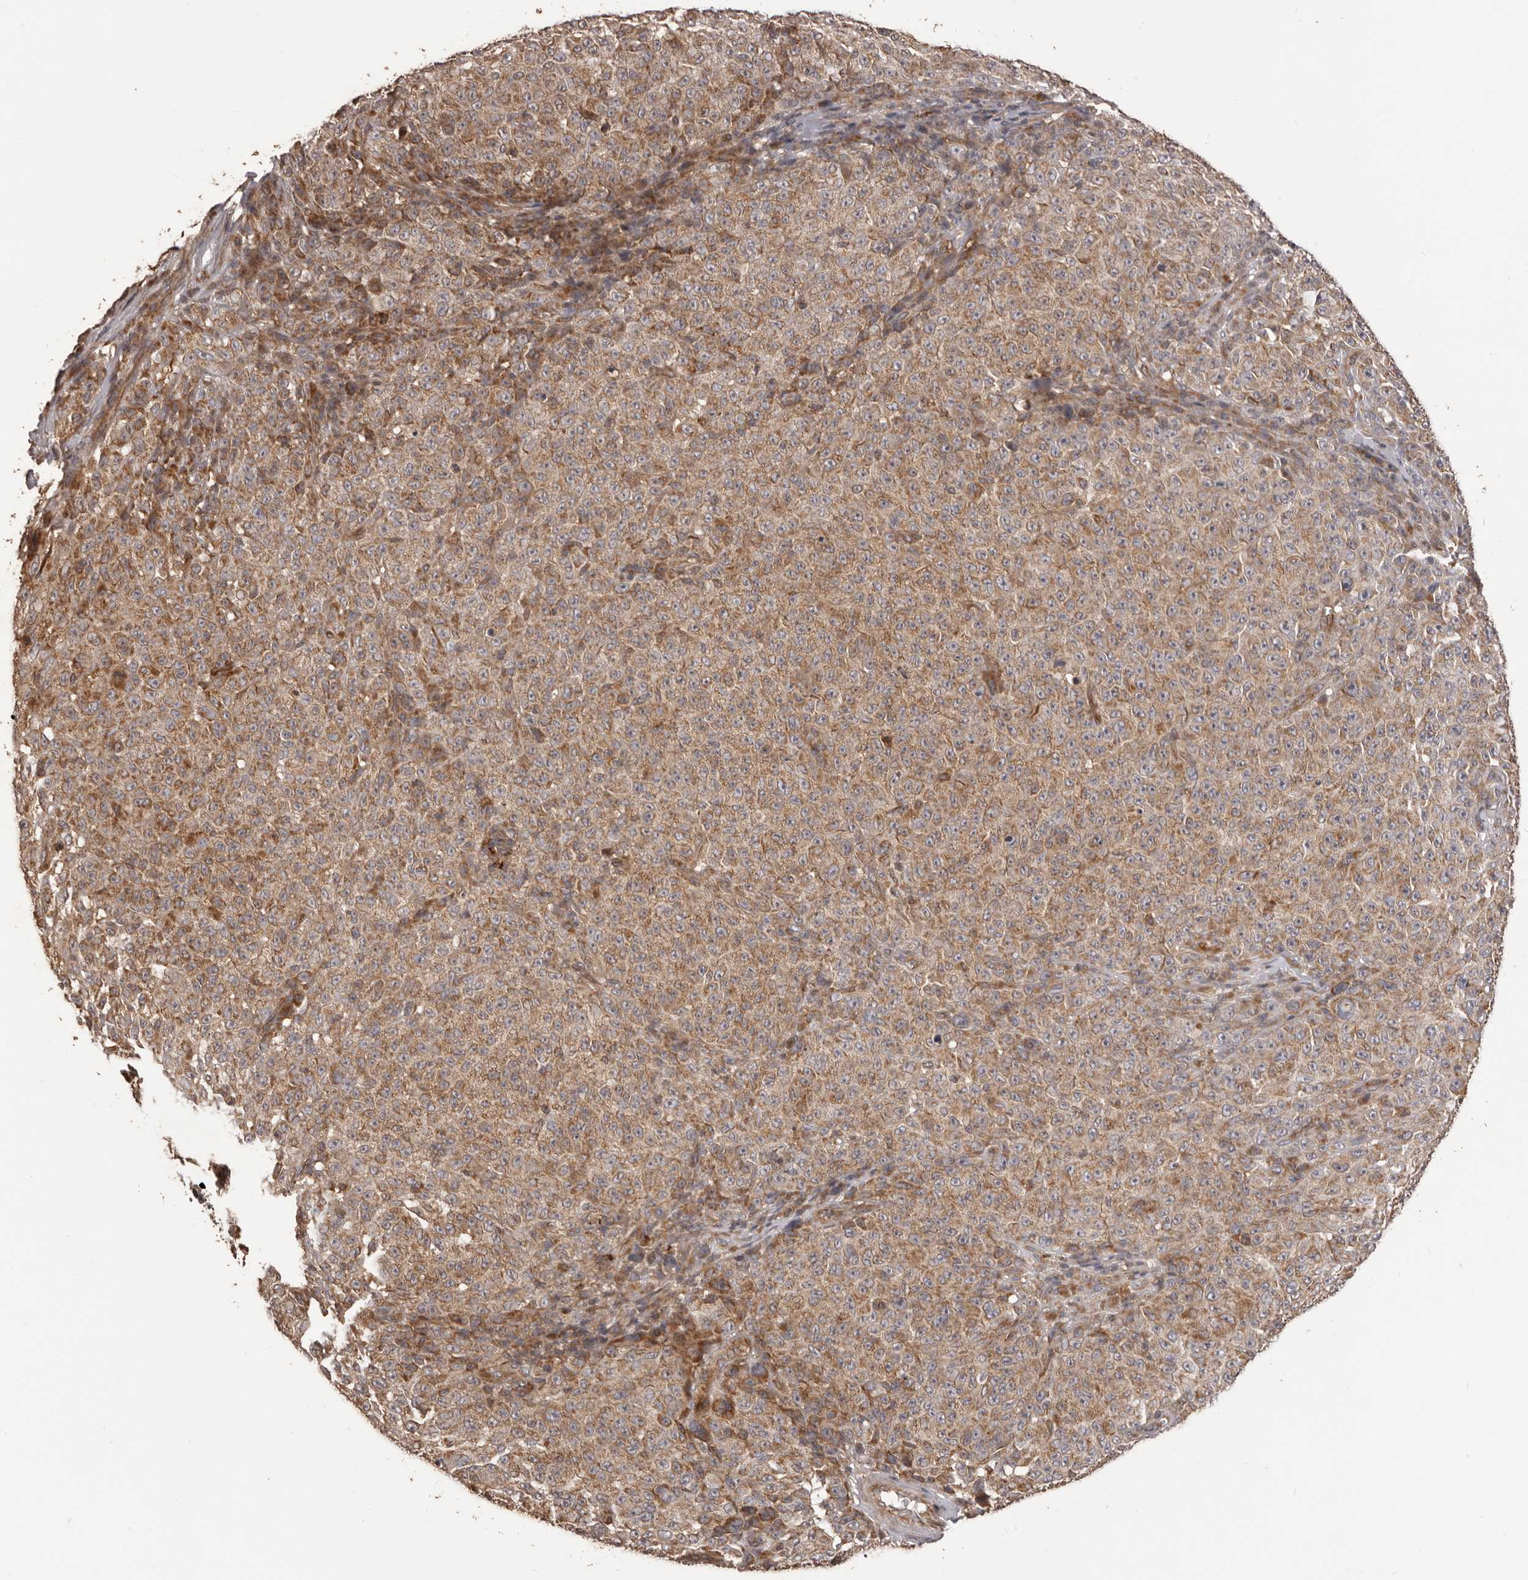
{"staining": {"intensity": "moderate", "quantity": ">75%", "location": "cytoplasmic/membranous"}, "tissue": "melanoma", "cell_type": "Tumor cells", "image_type": "cancer", "snomed": [{"axis": "morphology", "description": "Malignant melanoma, NOS"}, {"axis": "topography", "description": "Skin"}], "caption": "A high-resolution photomicrograph shows immunohistochemistry (IHC) staining of malignant melanoma, which shows moderate cytoplasmic/membranous staining in approximately >75% of tumor cells. (Brightfield microscopy of DAB IHC at high magnification).", "gene": "QRSL1", "patient": {"sex": "female", "age": 82}}